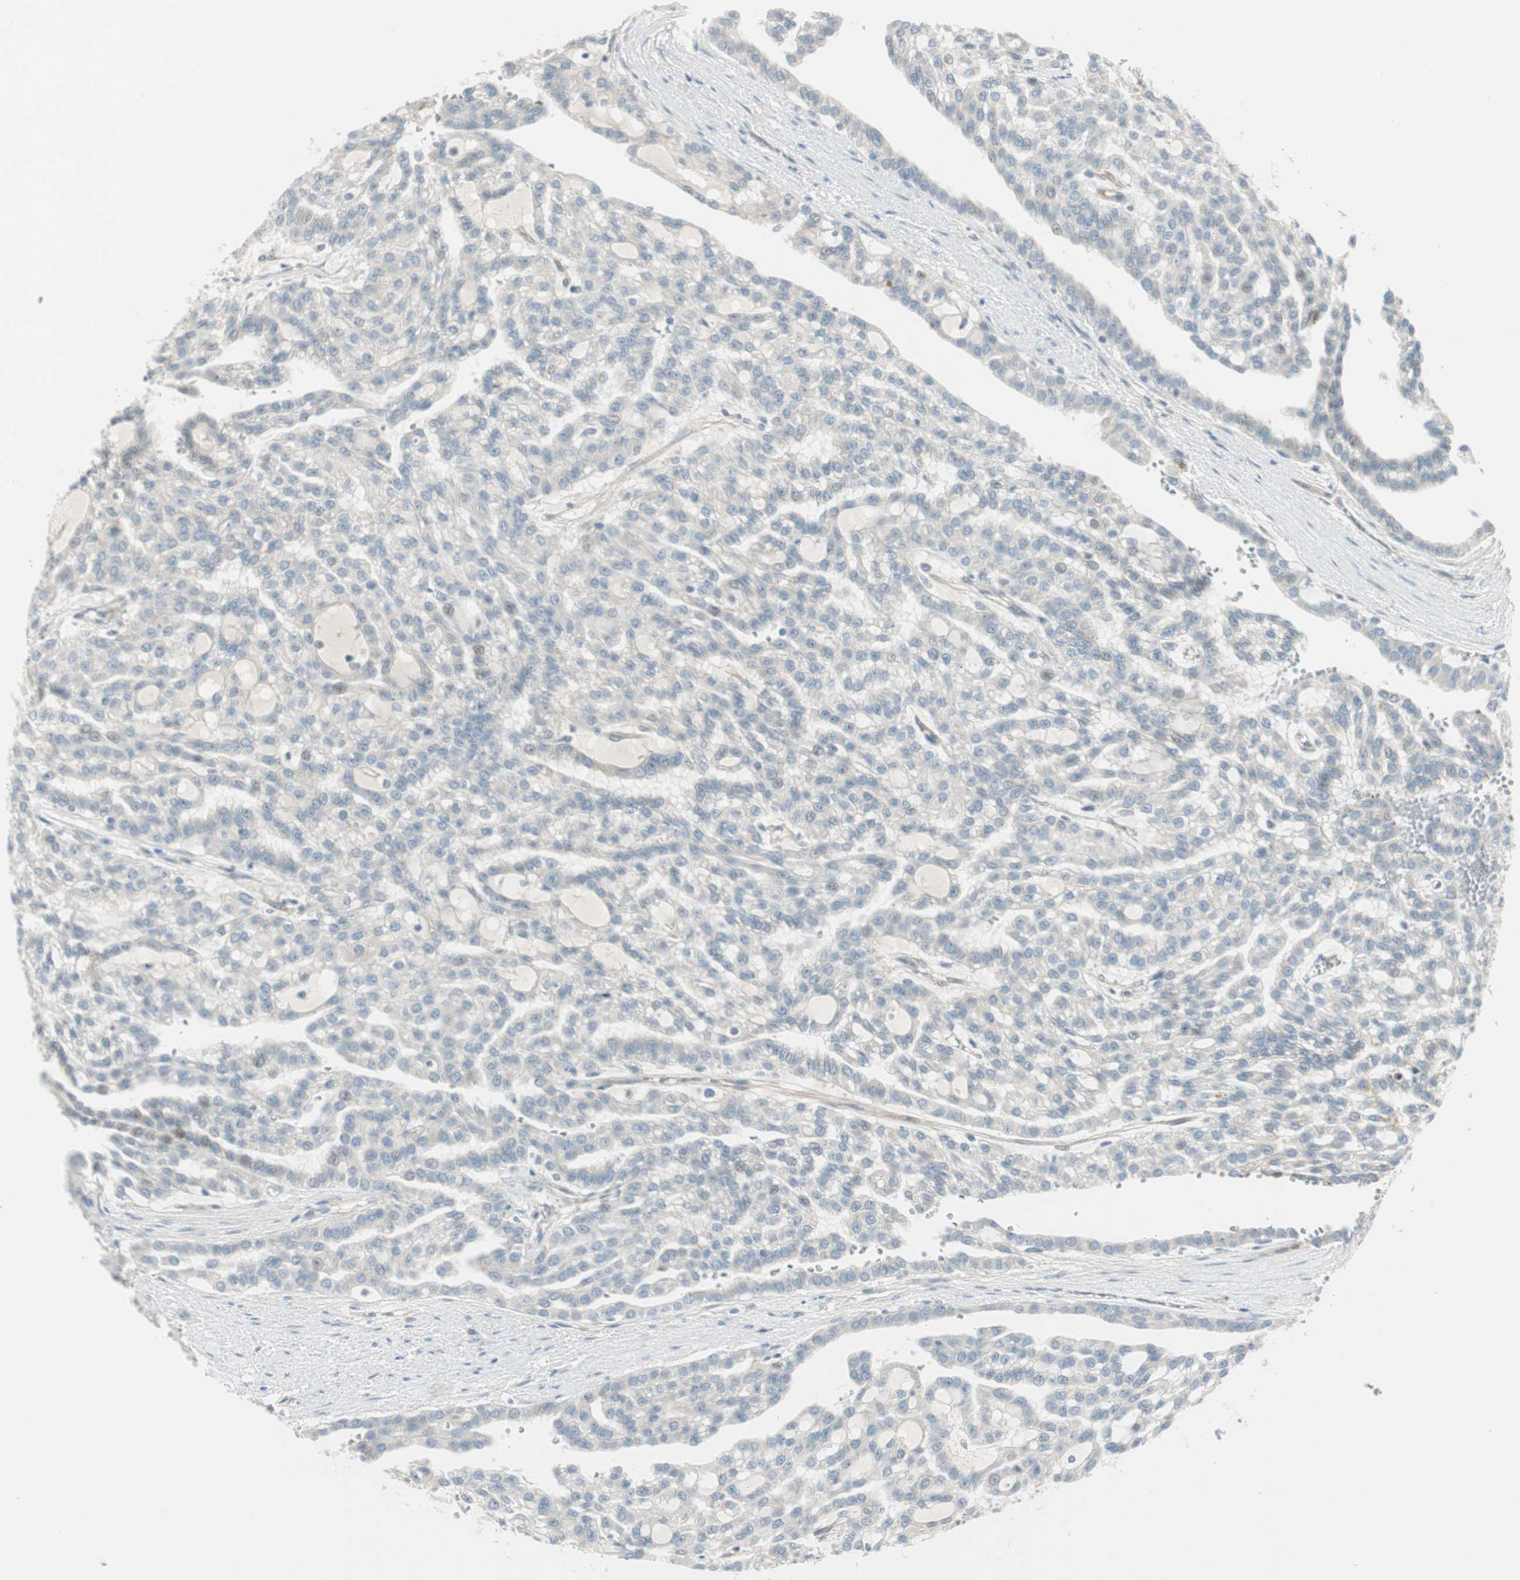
{"staining": {"intensity": "weak", "quantity": "25%-75%", "location": "cytoplasmic/membranous"}, "tissue": "renal cancer", "cell_type": "Tumor cells", "image_type": "cancer", "snomed": [{"axis": "morphology", "description": "Adenocarcinoma, NOS"}, {"axis": "topography", "description": "Kidney"}], "caption": "Protein analysis of renal cancer tissue demonstrates weak cytoplasmic/membranous expression in approximately 25%-75% of tumor cells.", "gene": "STON1-GTF2A1L", "patient": {"sex": "male", "age": 63}}